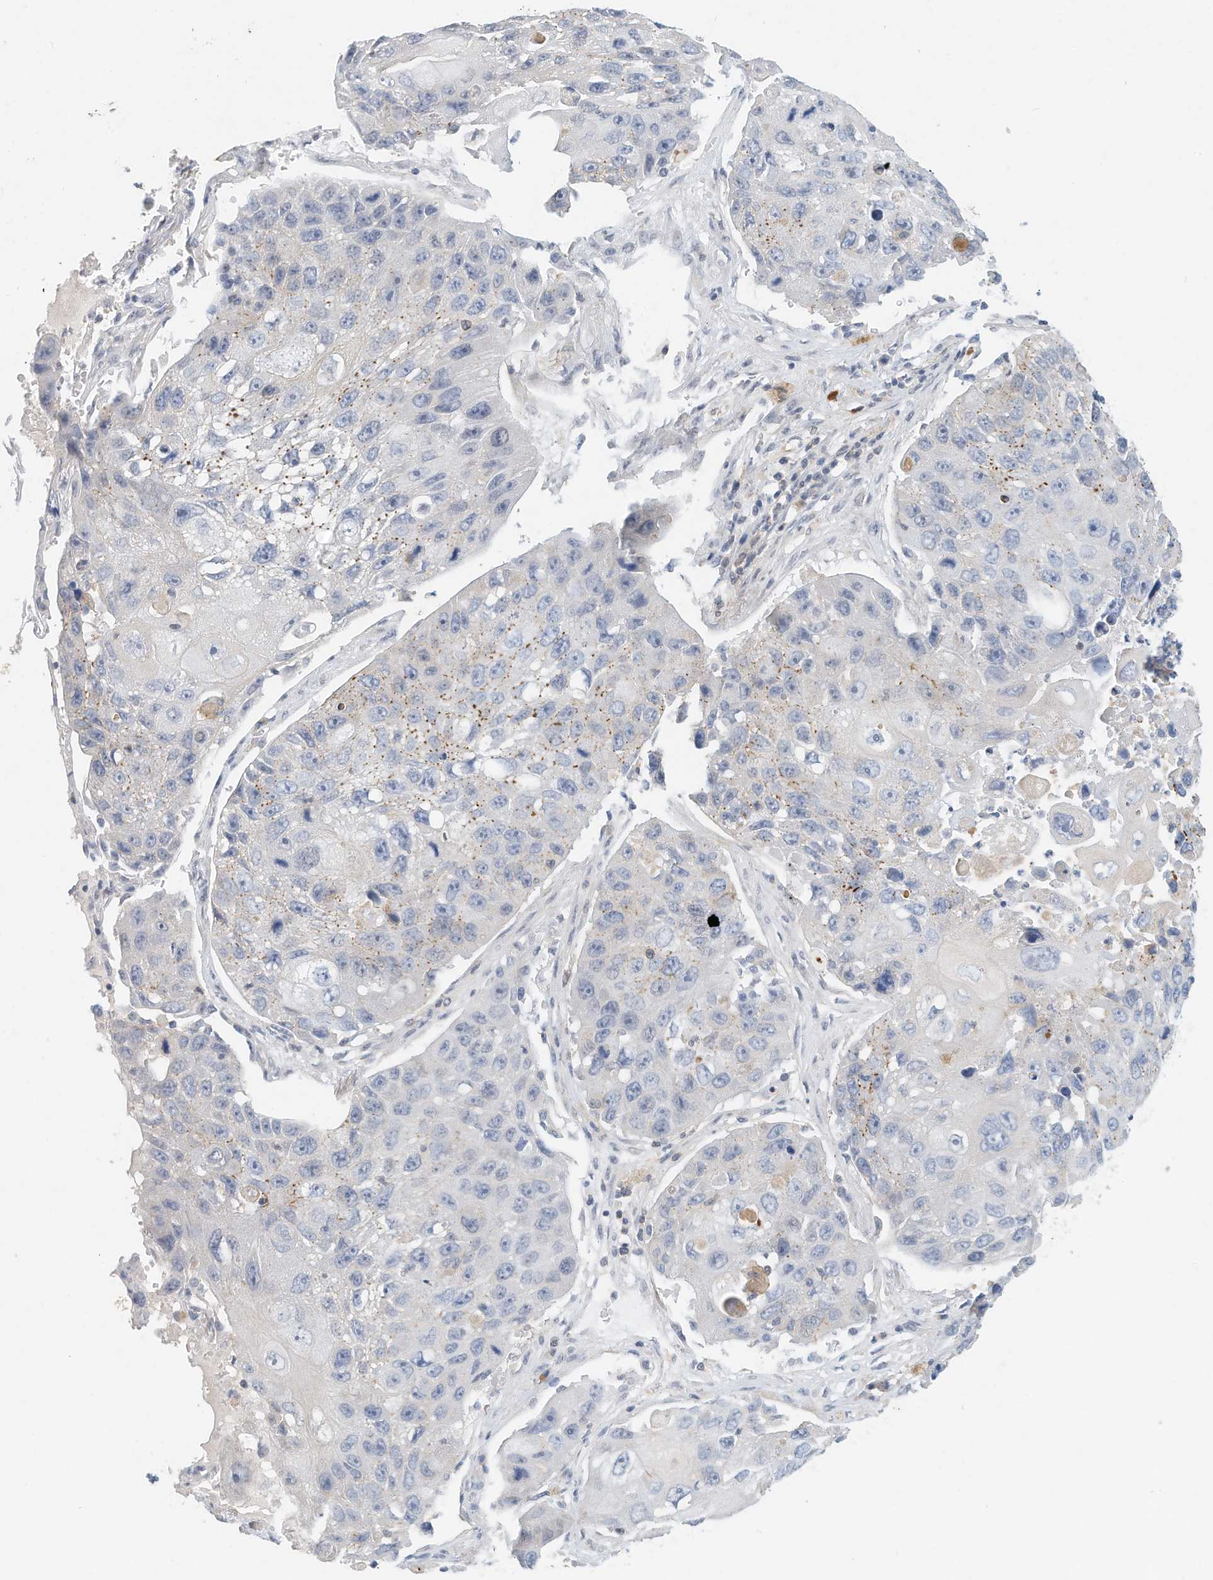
{"staining": {"intensity": "negative", "quantity": "none", "location": "none"}, "tissue": "lung cancer", "cell_type": "Tumor cells", "image_type": "cancer", "snomed": [{"axis": "morphology", "description": "Squamous cell carcinoma, NOS"}, {"axis": "topography", "description": "Lung"}], "caption": "The IHC image has no significant expression in tumor cells of lung cancer tissue.", "gene": "MICAL1", "patient": {"sex": "male", "age": 61}}